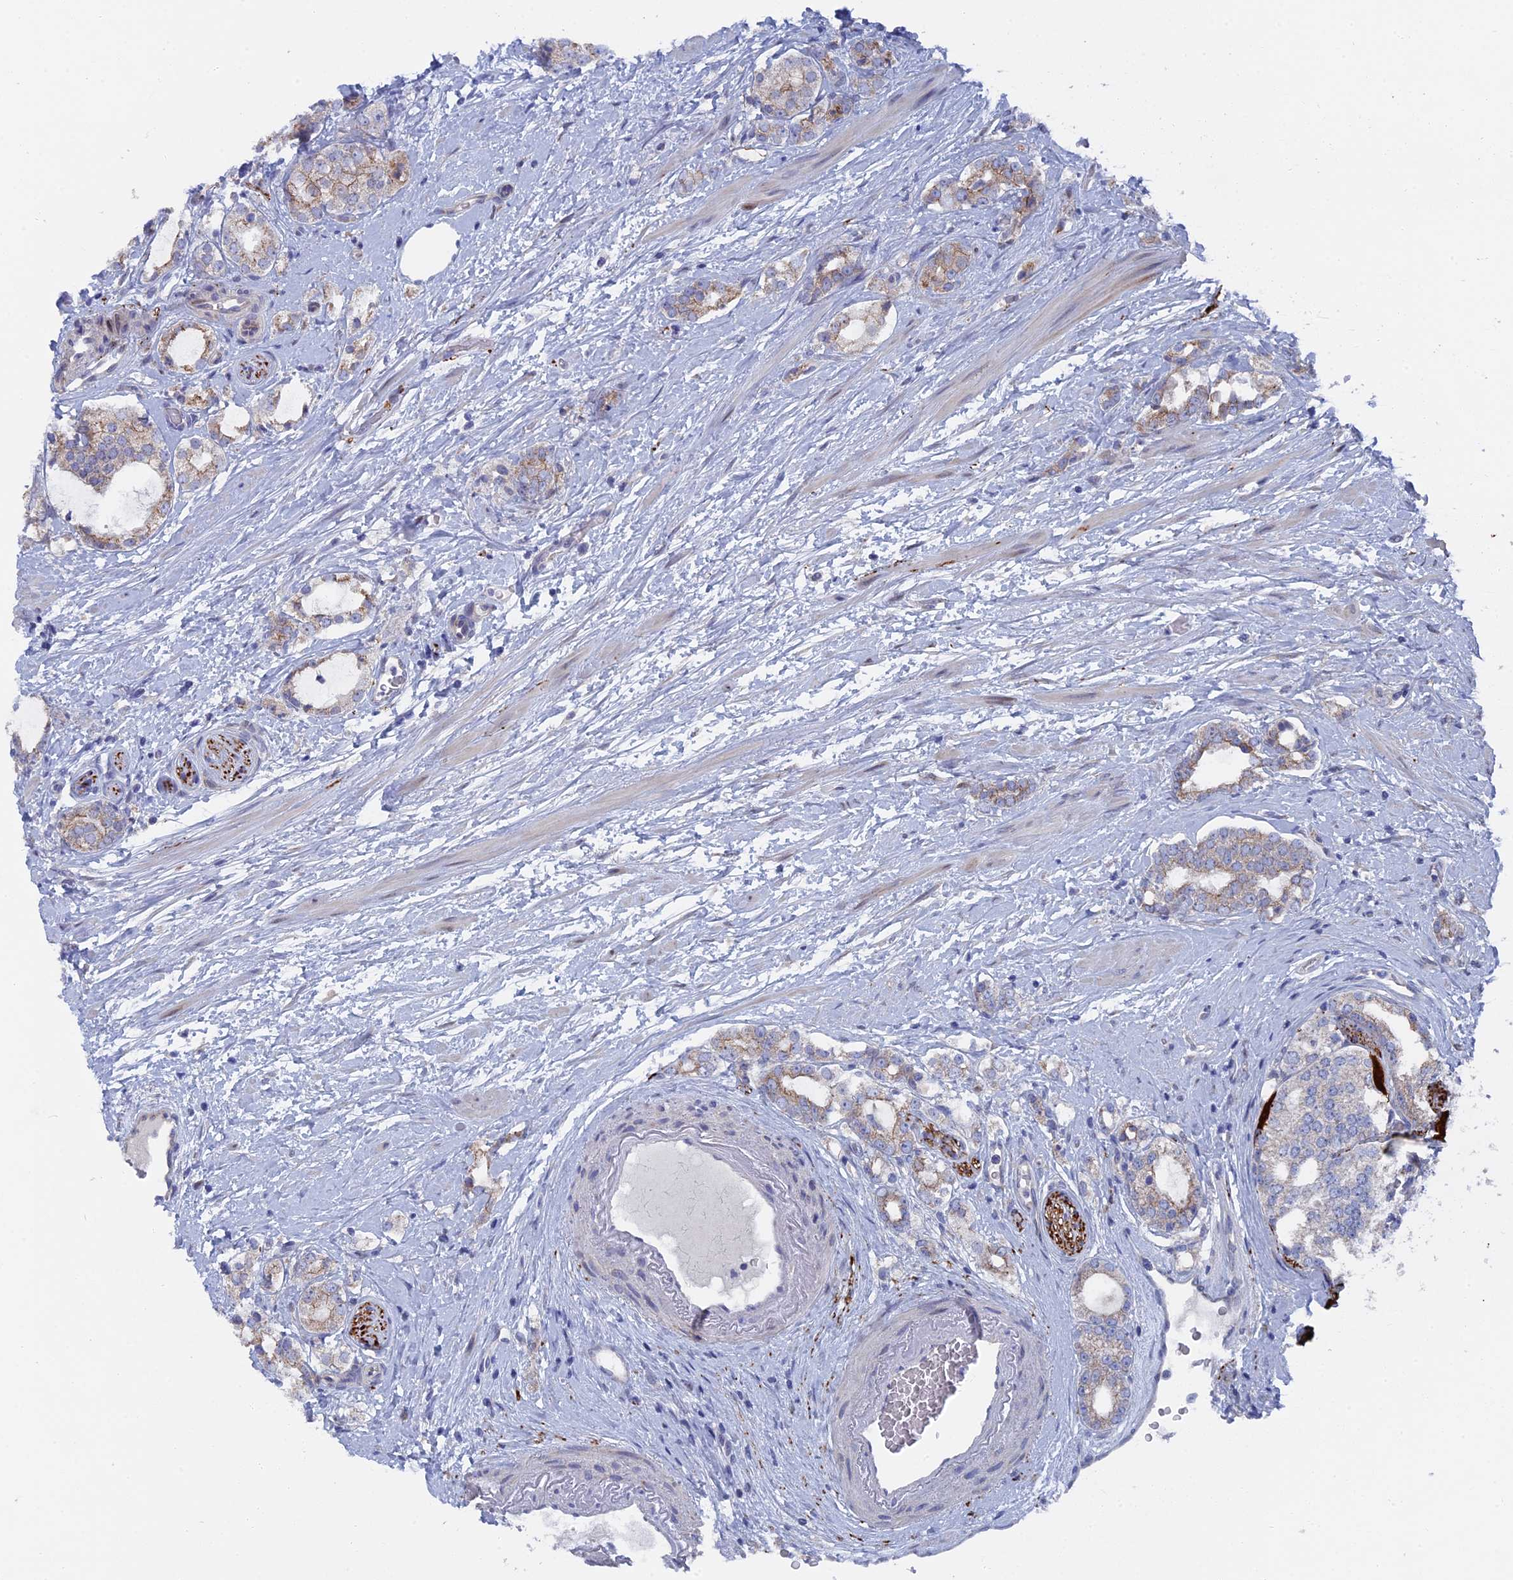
{"staining": {"intensity": "weak", "quantity": "<25%", "location": "cytoplasmic/membranous"}, "tissue": "prostate cancer", "cell_type": "Tumor cells", "image_type": "cancer", "snomed": [{"axis": "morphology", "description": "Adenocarcinoma, High grade"}, {"axis": "topography", "description": "Prostate"}], "caption": "Immunohistochemistry histopathology image of prostate adenocarcinoma (high-grade) stained for a protein (brown), which demonstrates no expression in tumor cells.", "gene": "TMEM161A", "patient": {"sex": "male", "age": 64}}